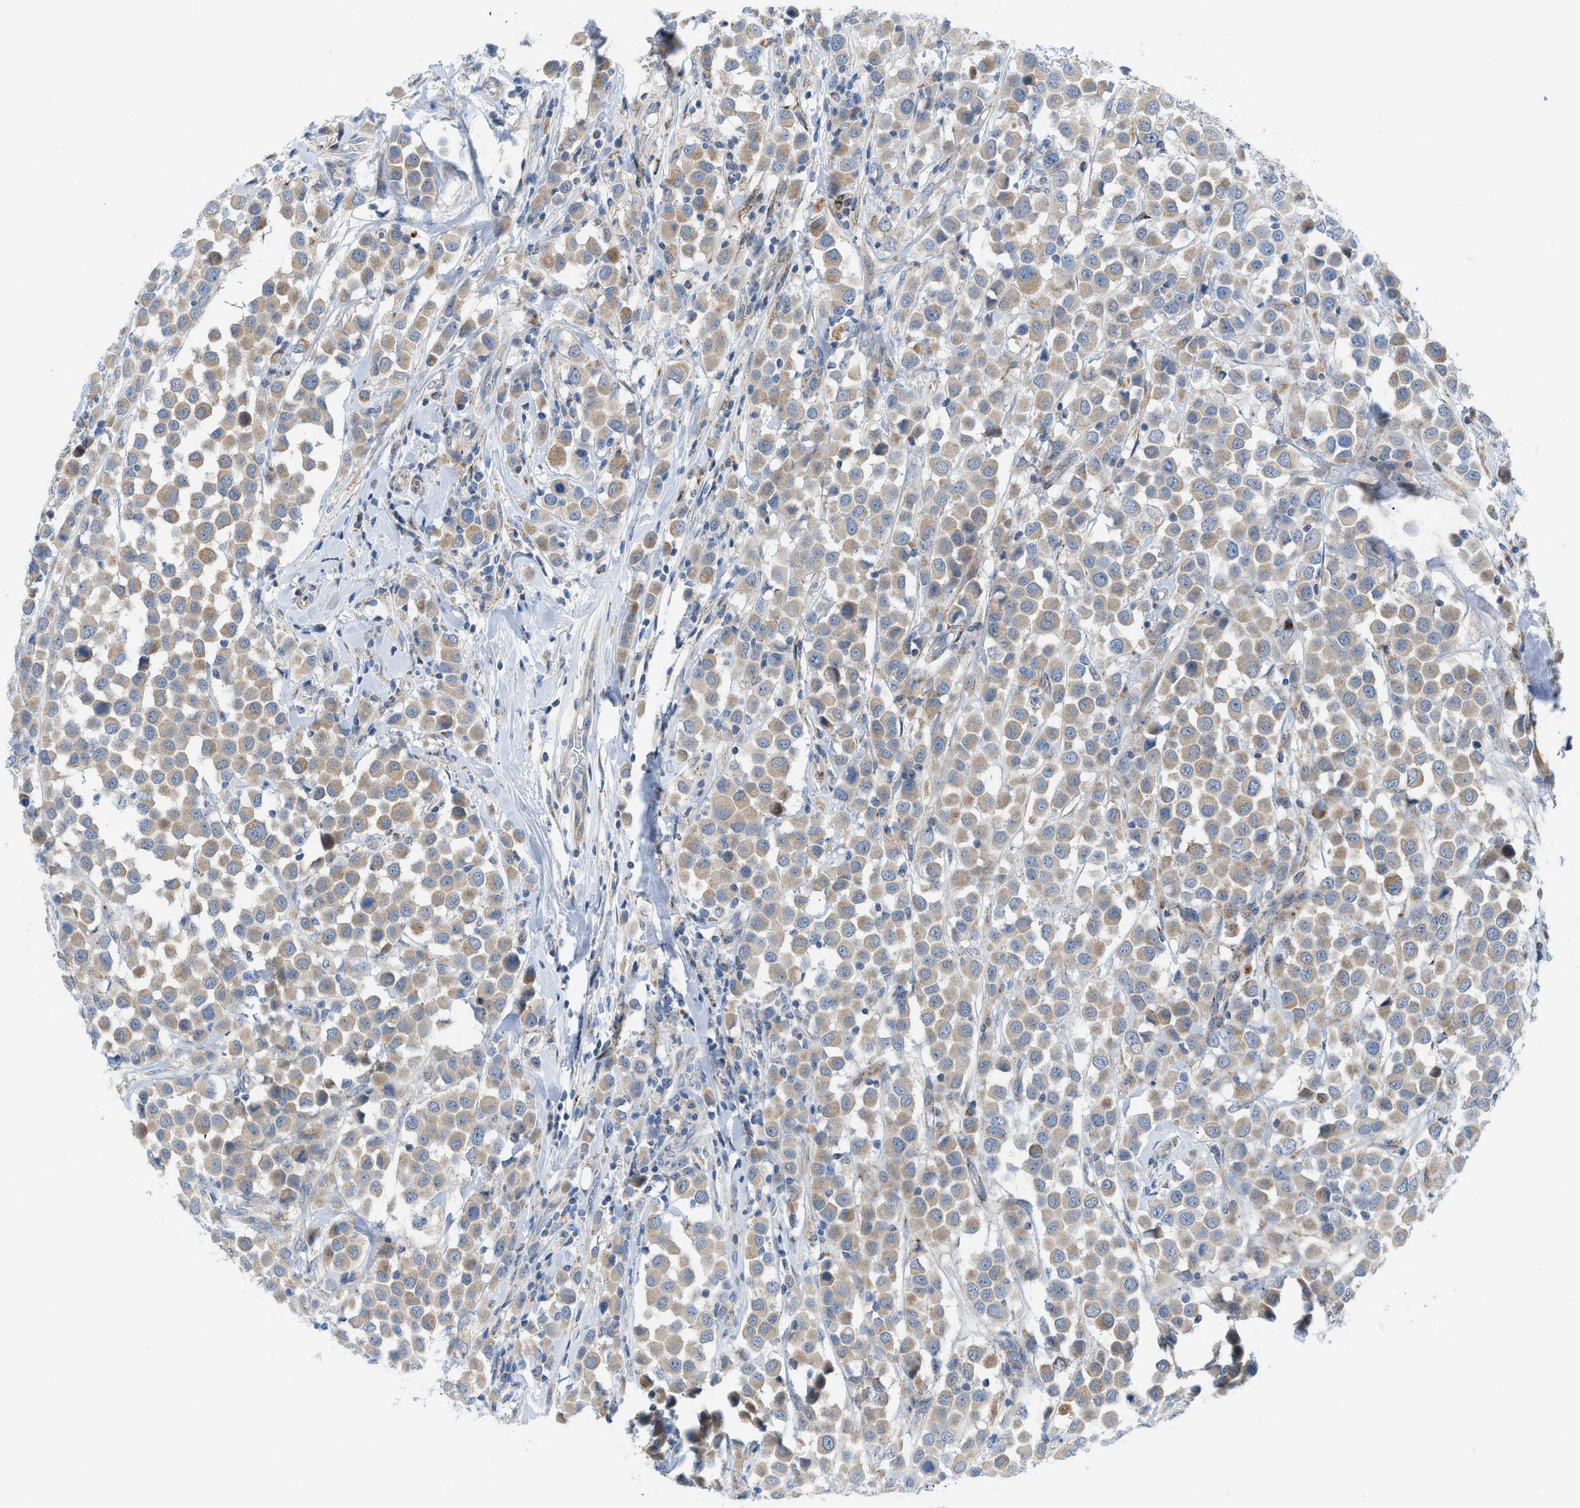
{"staining": {"intensity": "weak", "quantity": ">75%", "location": "cytoplasmic/membranous"}, "tissue": "breast cancer", "cell_type": "Tumor cells", "image_type": "cancer", "snomed": [{"axis": "morphology", "description": "Duct carcinoma"}, {"axis": "topography", "description": "Breast"}], "caption": "Immunohistochemical staining of human breast cancer (intraductal carcinoma) exhibits low levels of weak cytoplasmic/membranous positivity in approximately >75% of tumor cells.", "gene": "RBBP9", "patient": {"sex": "female", "age": 61}}